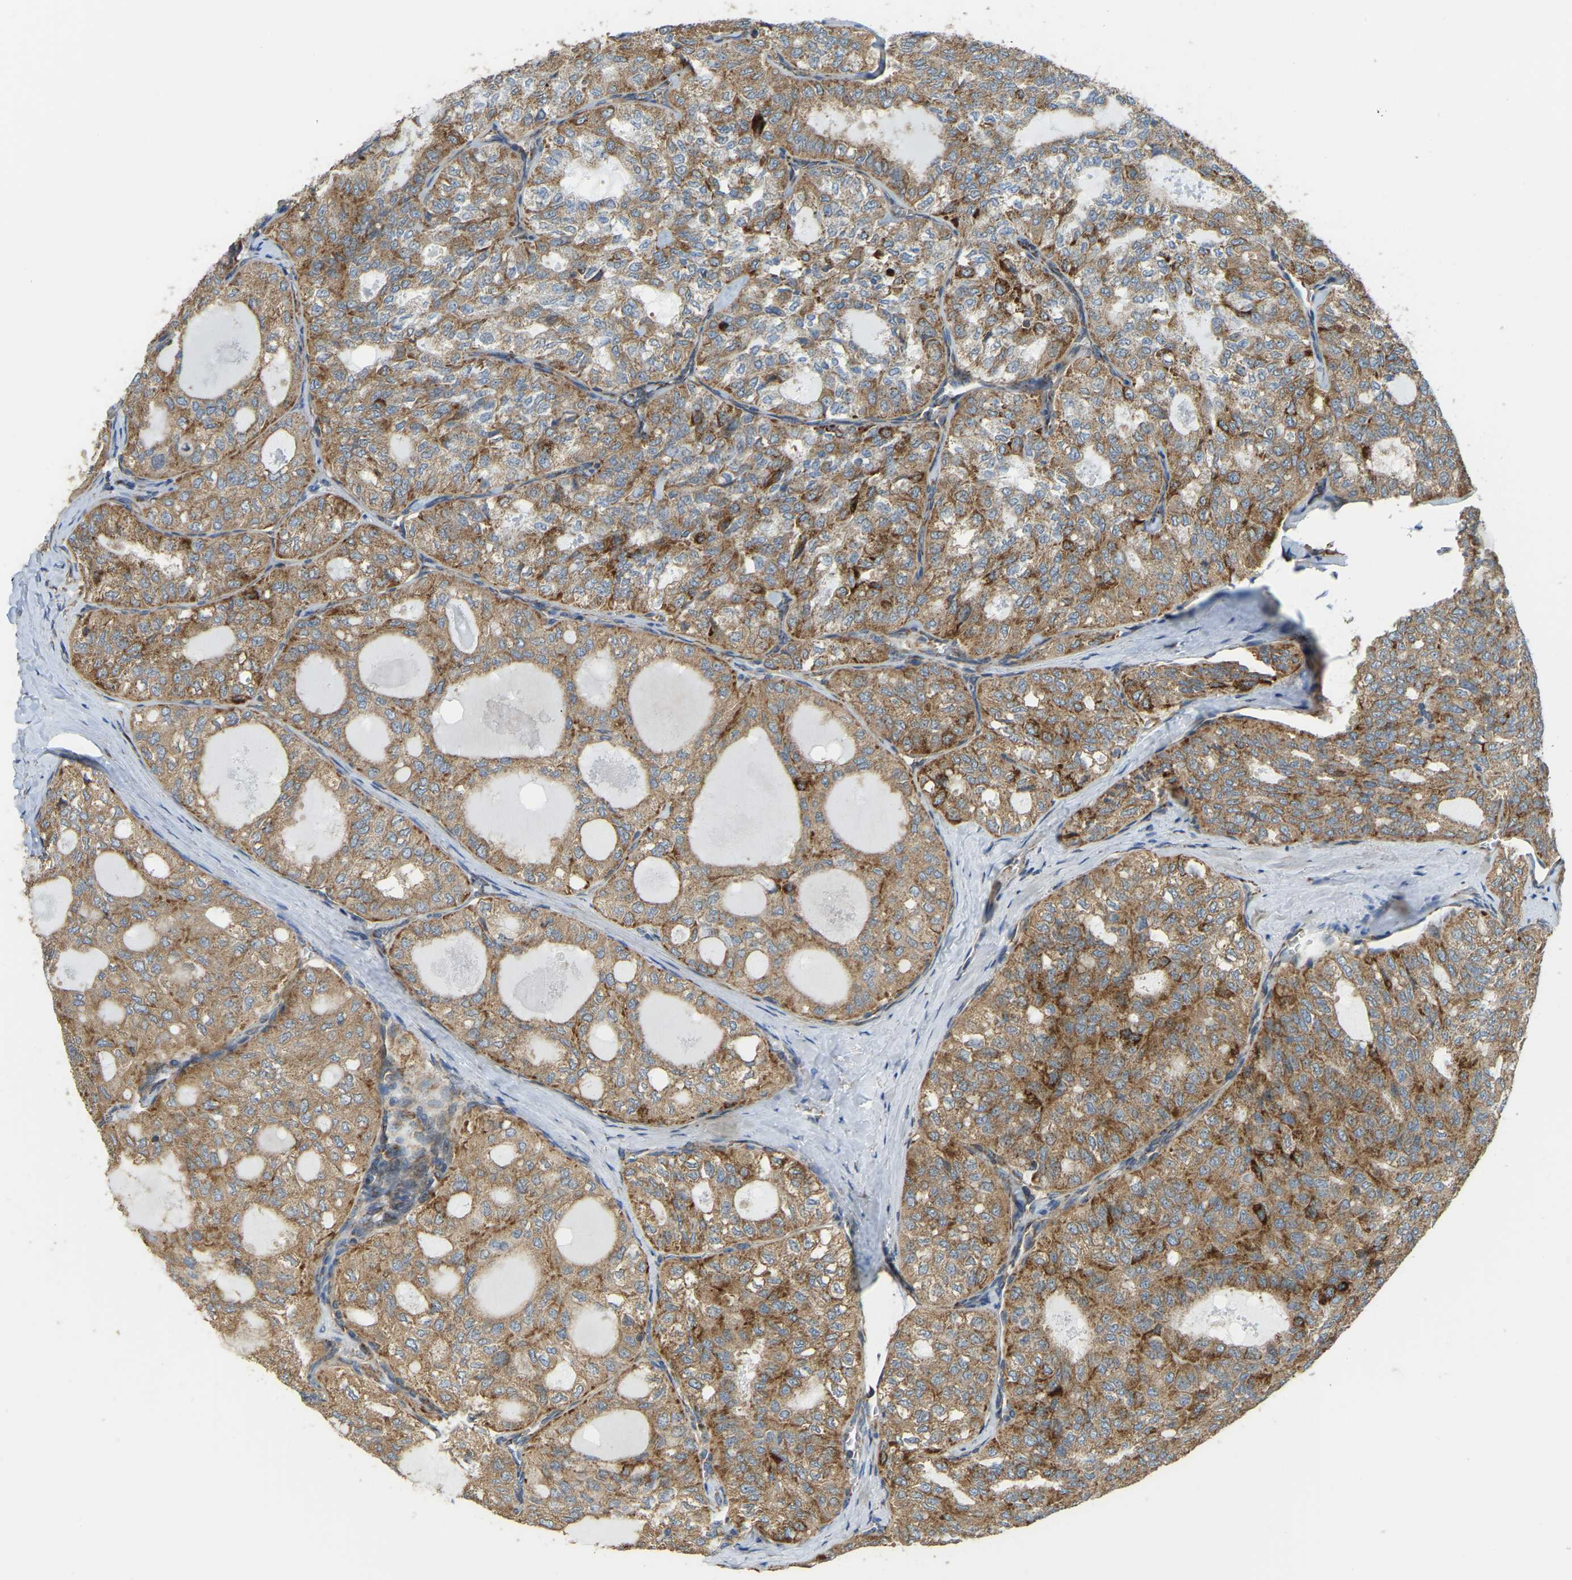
{"staining": {"intensity": "moderate", "quantity": ">75%", "location": "cytoplasmic/membranous"}, "tissue": "thyroid cancer", "cell_type": "Tumor cells", "image_type": "cancer", "snomed": [{"axis": "morphology", "description": "Follicular adenoma carcinoma, NOS"}, {"axis": "topography", "description": "Thyroid gland"}], "caption": "Moderate cytoplasmic/membranous protein positivity is present in approximately >75% of tumor cells in thyroid follicular adenoma carcinoma.", "gene": "PSMD7", "patient": {"sex": "male", "age": 75}}